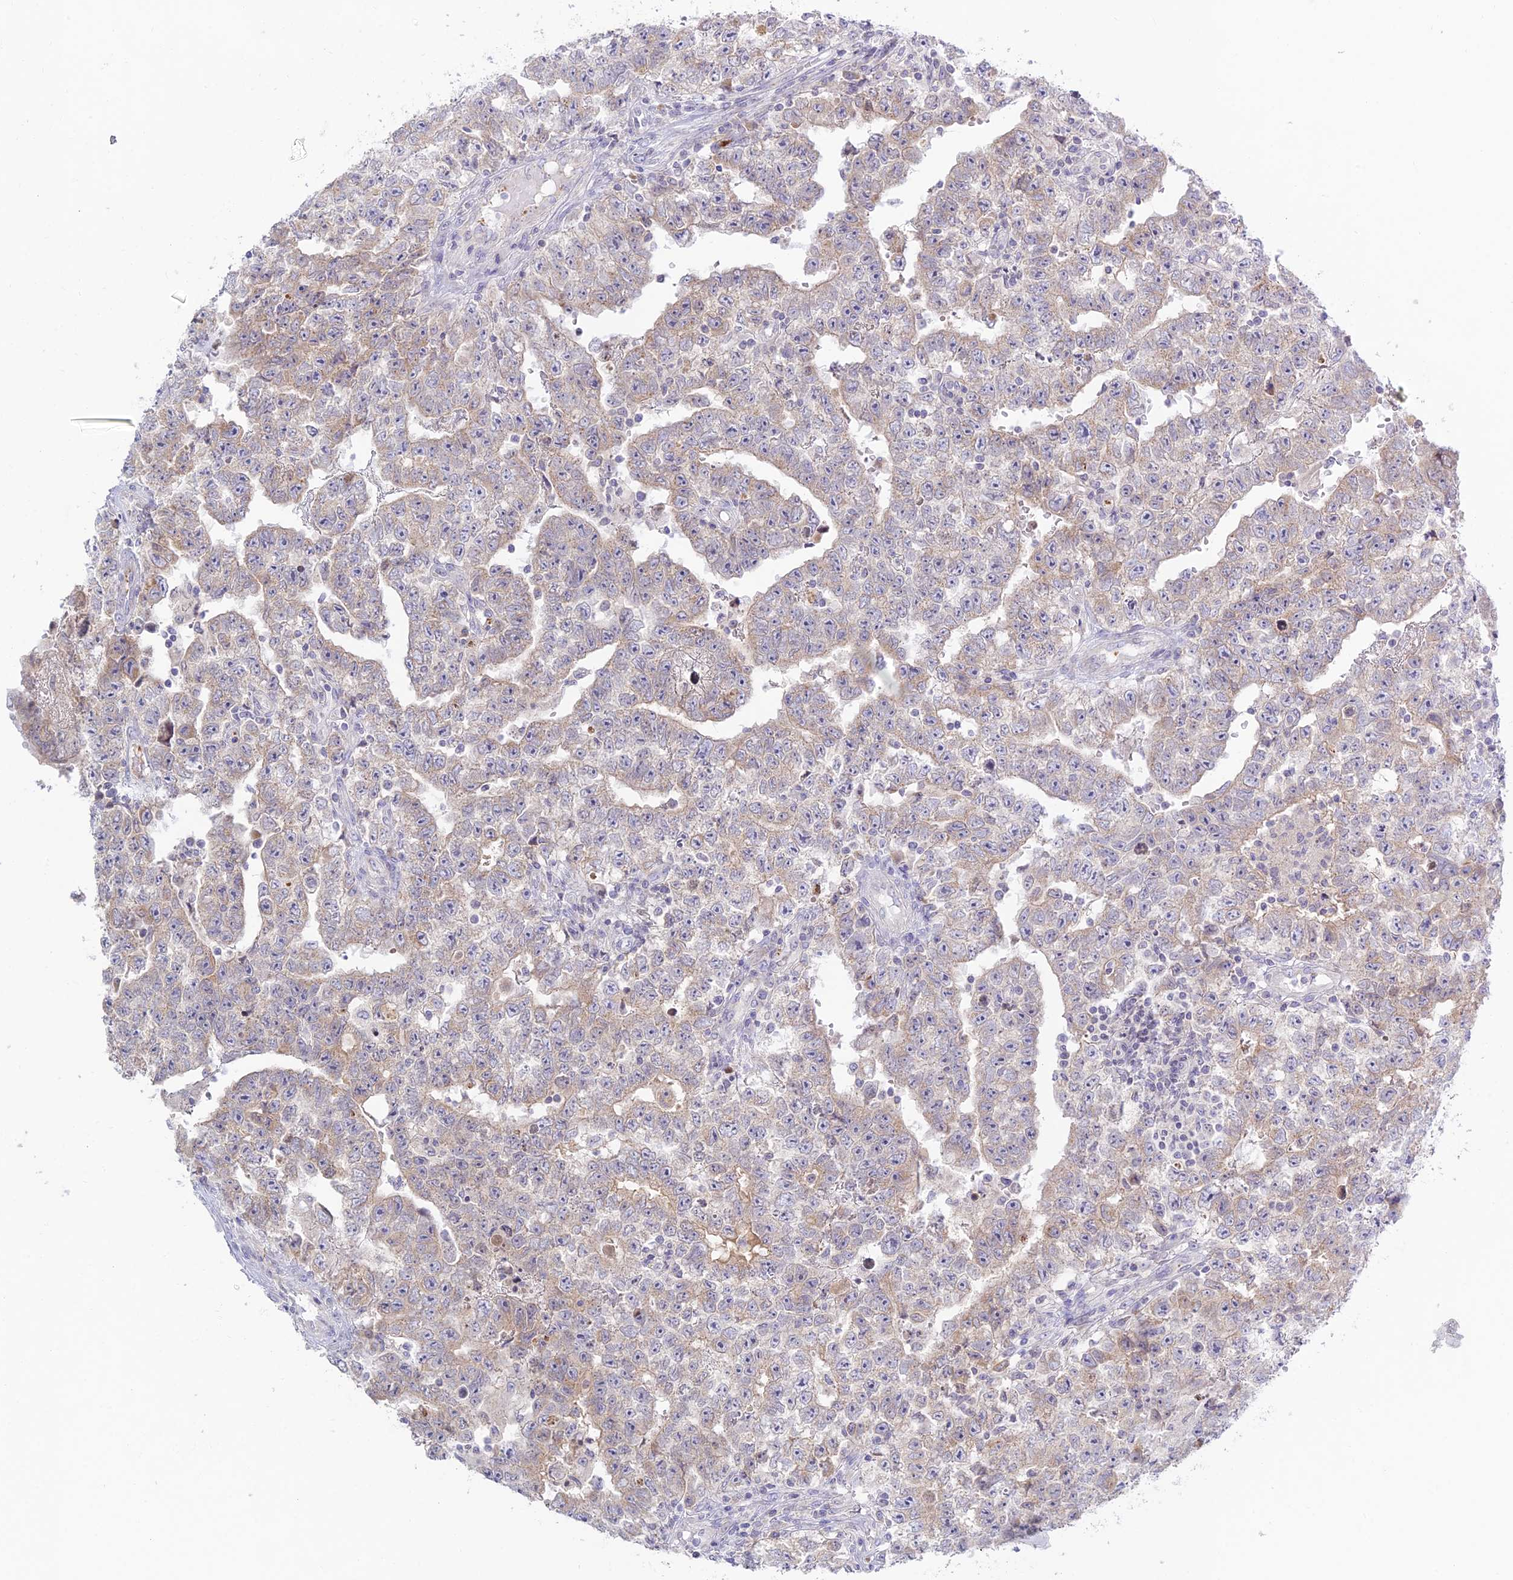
{"staining": {"intensity": "weak", "quantity": "<25%", "location": "cytoplasmic/membranous"}, "tissue": "testis cancer", "cell_type": "Tumor cells", "image_type": "cancer", "snomed": [{"axis": "morphology", "description": "Carcinoma, Embryonal, NOS"}, {"axis": "topography", "description": "Testis"}], "caption": "Tumor cells show no significant staining in testis cancer.", "gene": "TMEM40", "patient": {"sex": "male", "age": 25}}